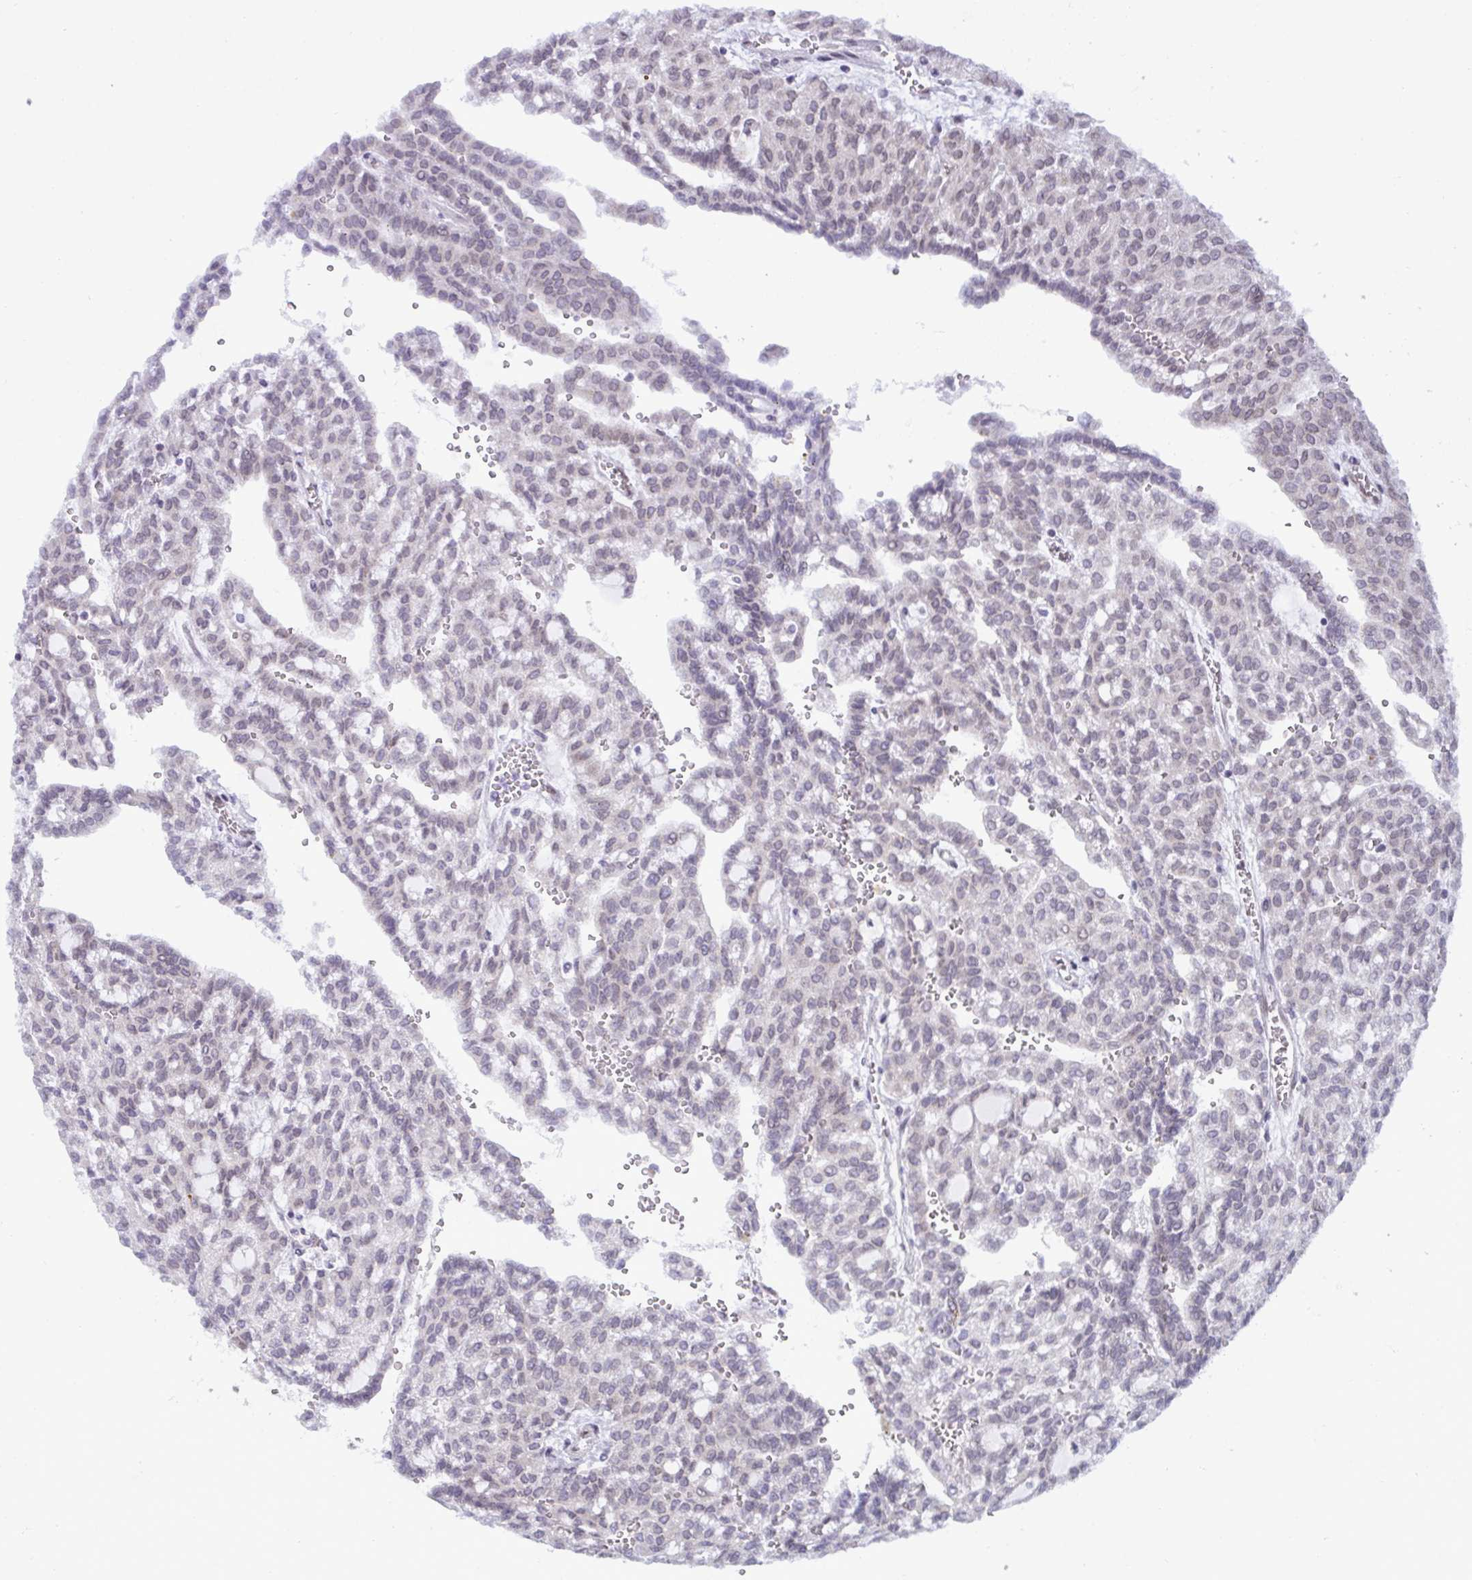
{"staining": {"intensity": "negative", "quantity": "none", "location": "none"}, "tissue": "renal cancer", "cell_type": "Tumor cells", "image_type": "cancer", "snomed": [{"axis": "morphology", "description": "Adenocarcinoma, NOS"}, {"axis": "topography", "description": "Kidney"}], "caption": "This is a micrograph of immunohistochemistry staining of renal cancer, which shows no staining in tumor cells. Brightfield microscopy of immunohistochemistry (IHC) stained with DAB (brown) and hematoxylin (blue), captured at high magnification.", "gene": "RANBP2", "patient": {"sex": "male", "age": 63}}